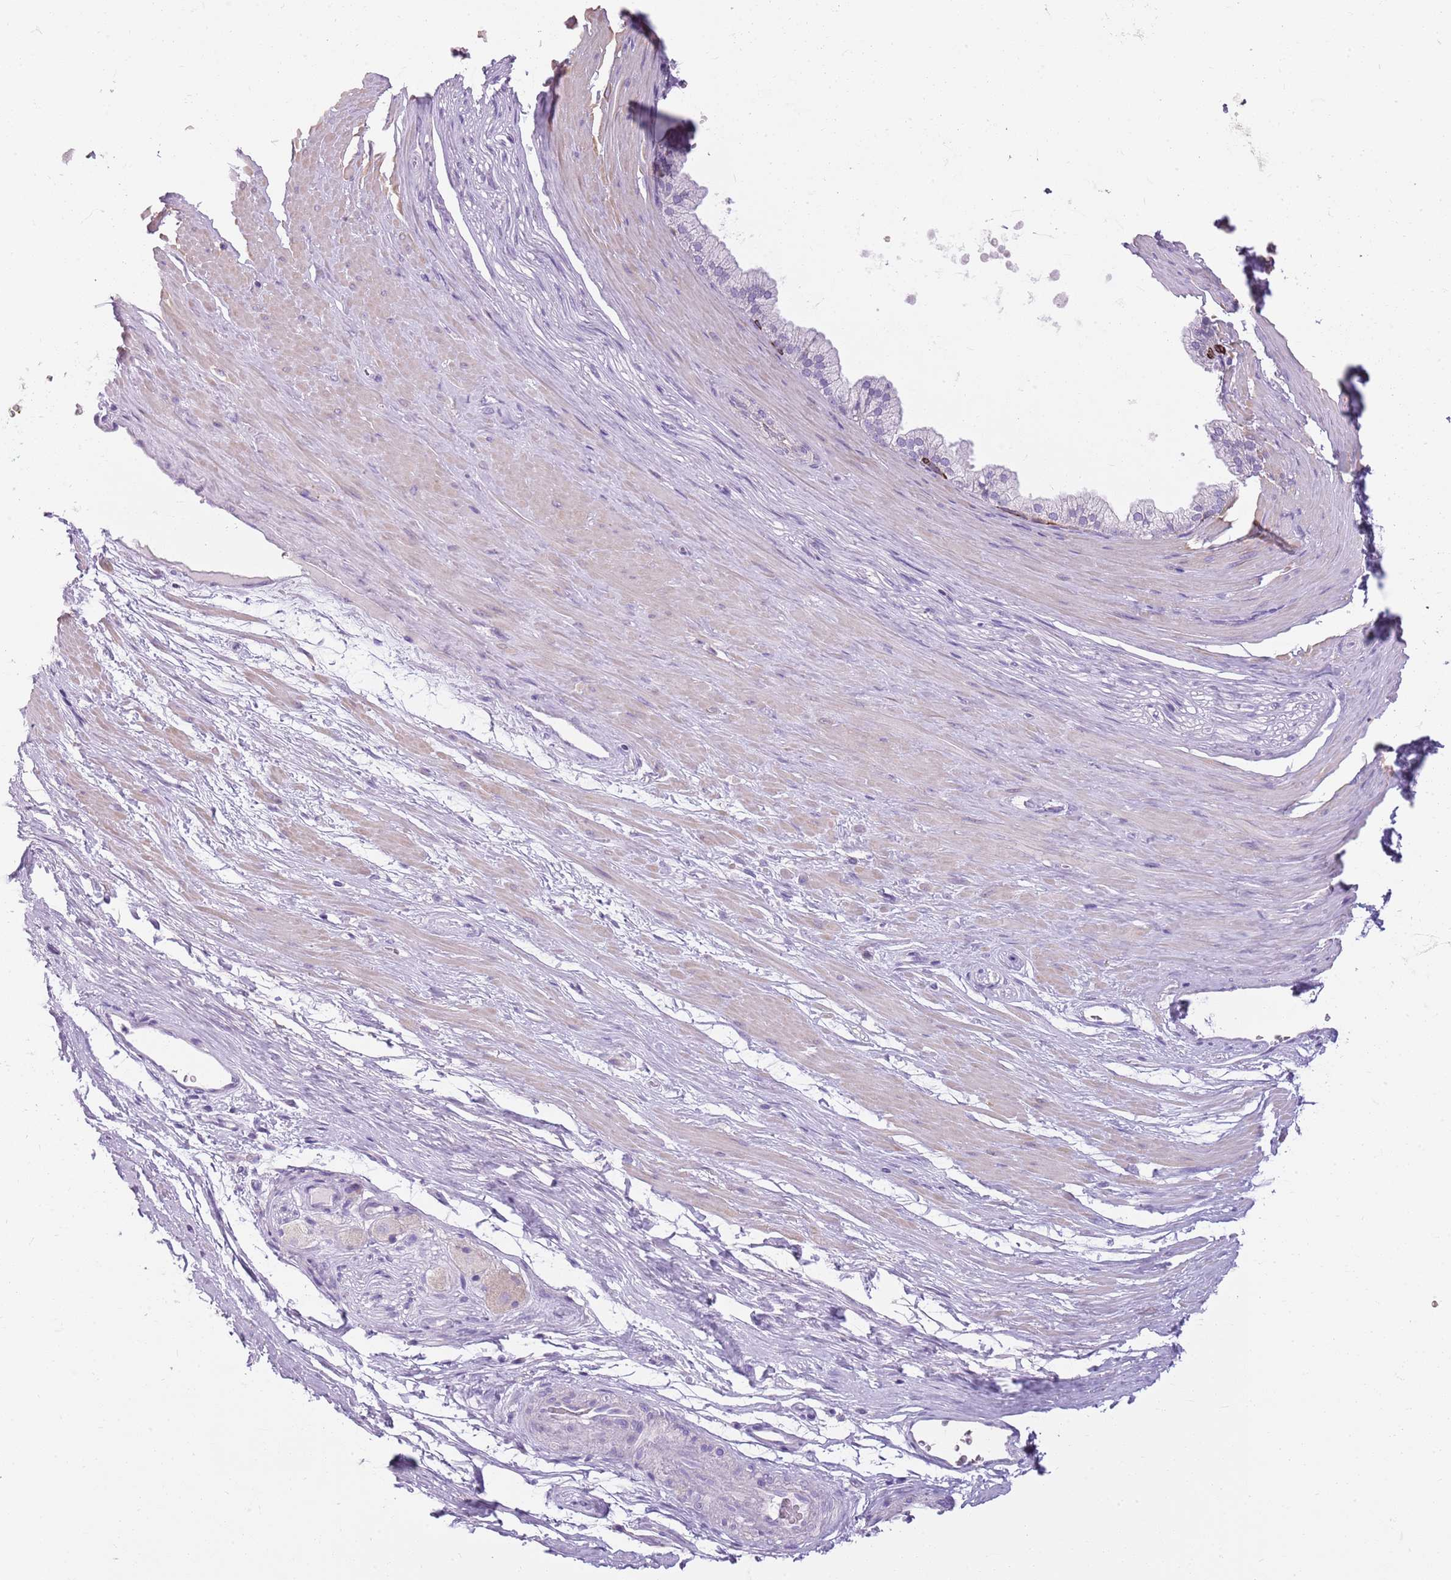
{"staining": {"intensity": "negative", "quantity": "none", "location": "none"}, "tissue": "adipose tissue", "cell_type": "Adipocytes", "image_type": "normal", "snomed": [{"axis": "morphology", "description": "Normal tissue, NOS"}, {"axis": "morphology", "description": "Adenocarcinoma, Low grade"}, {"axis": "topography", "description": "Prostate"}, {"axis": "topography", "description": "Peripheral nerve tissue"}], "caption": "DAB immunohistochemical staining of benign human adipose tissue demonstrates no significant staining in adipocytes. (IHC, brightfield microscopy, high magnification).", "gene": "CNPPD1", "patient": {"sex": "male", "age": 63}}